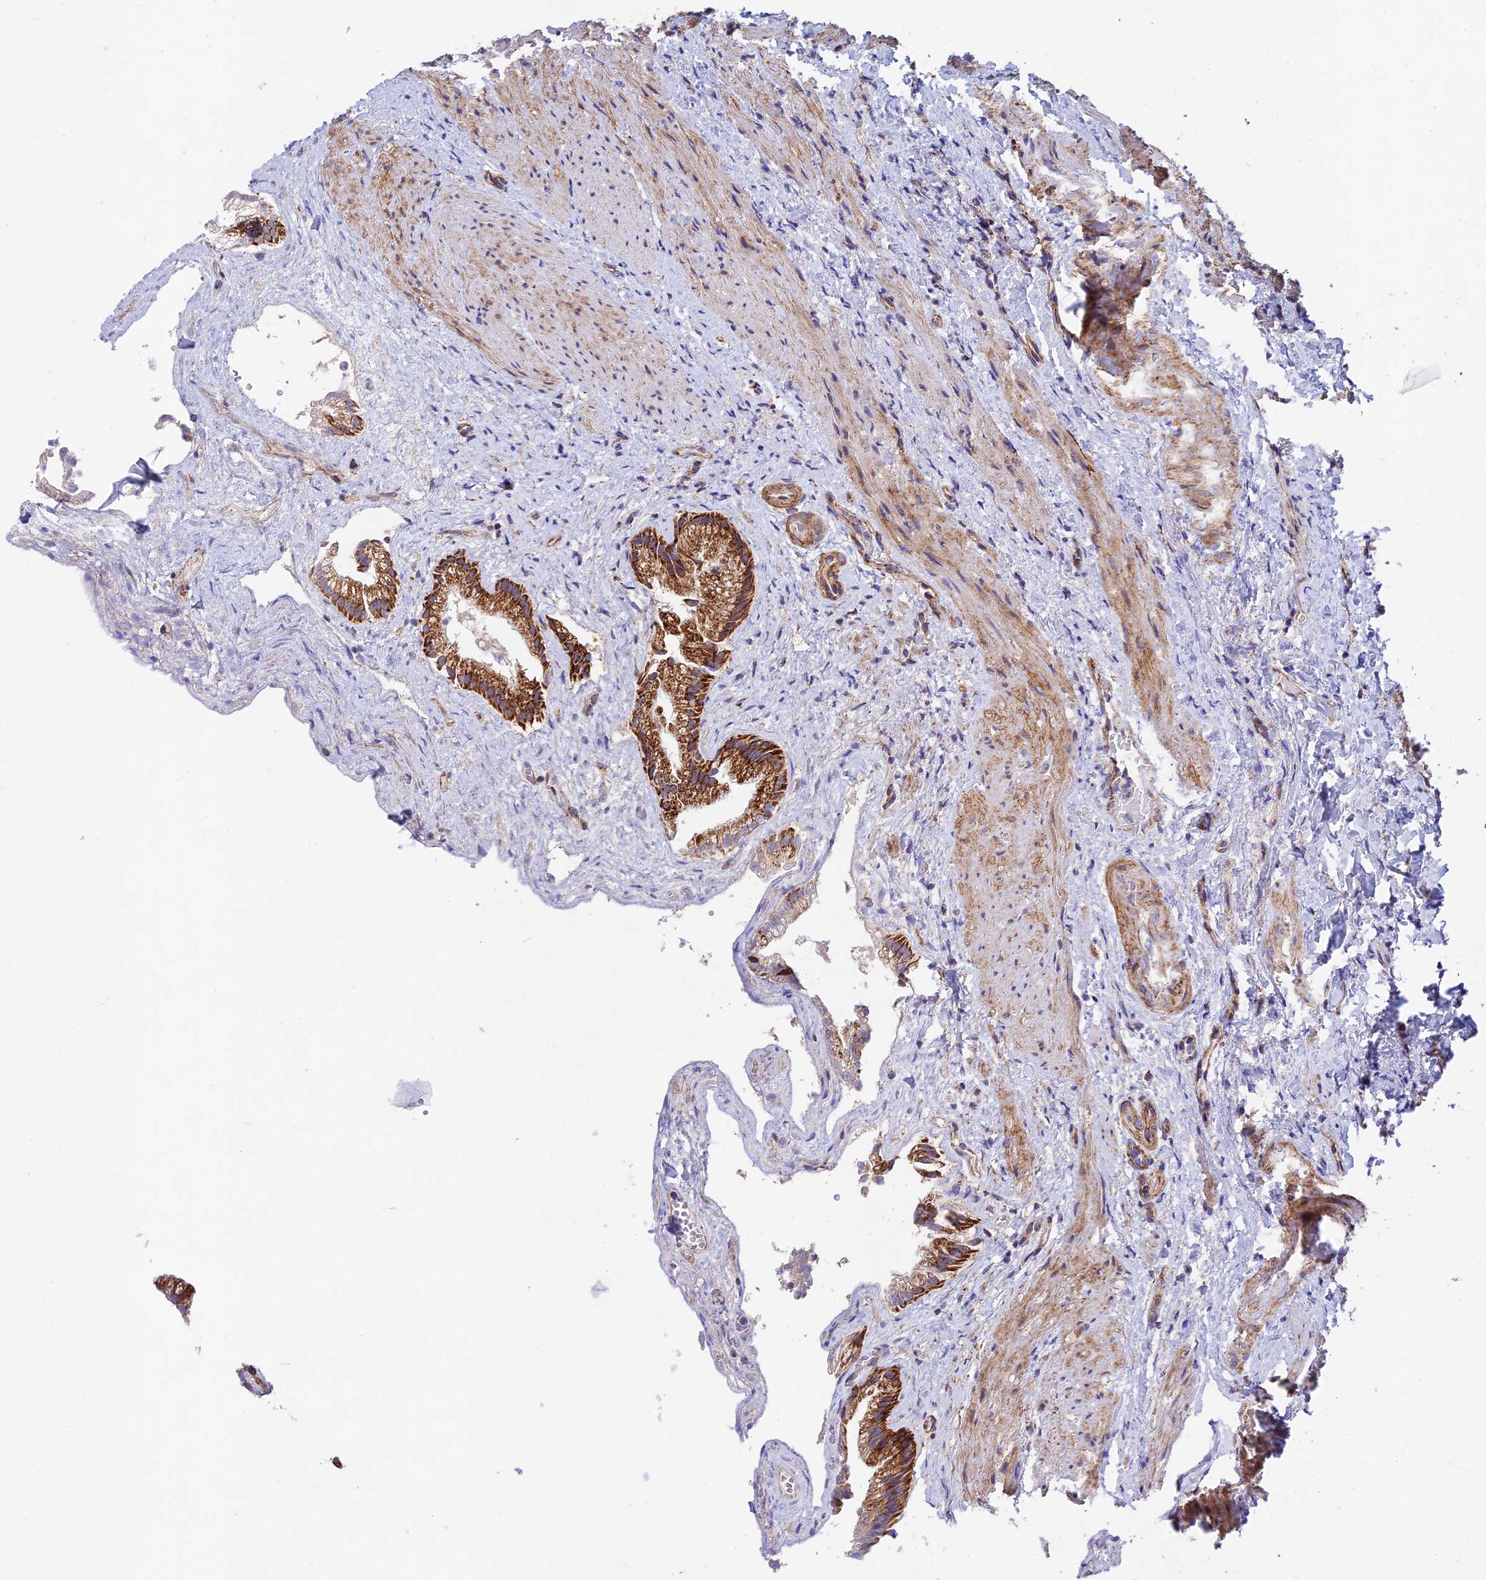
{"staining": {"intensity": "strong", "quantity": ">75%", "location": "cytoplasmic/membranous"}, "tissue": "gallbladder", "cell_type": "Glandular cells", "image_type": "normal", "snomed": [{"axis": "morphology", "description": "Normal tissue, NOS"}, {"axis": "morphology", "description": "Inflammation, NOS"}, {"axis": "topography", "description": "Gallbladder"}], "caption": "Glandular cells show high levels of strong cytoplasmic/membranous expression in about >75% of cells in unremarkable gallbladder. Nuclei are stained in blue.", "gene": "KHDC3L", "patient": {"sex": "male", "age": 51}}